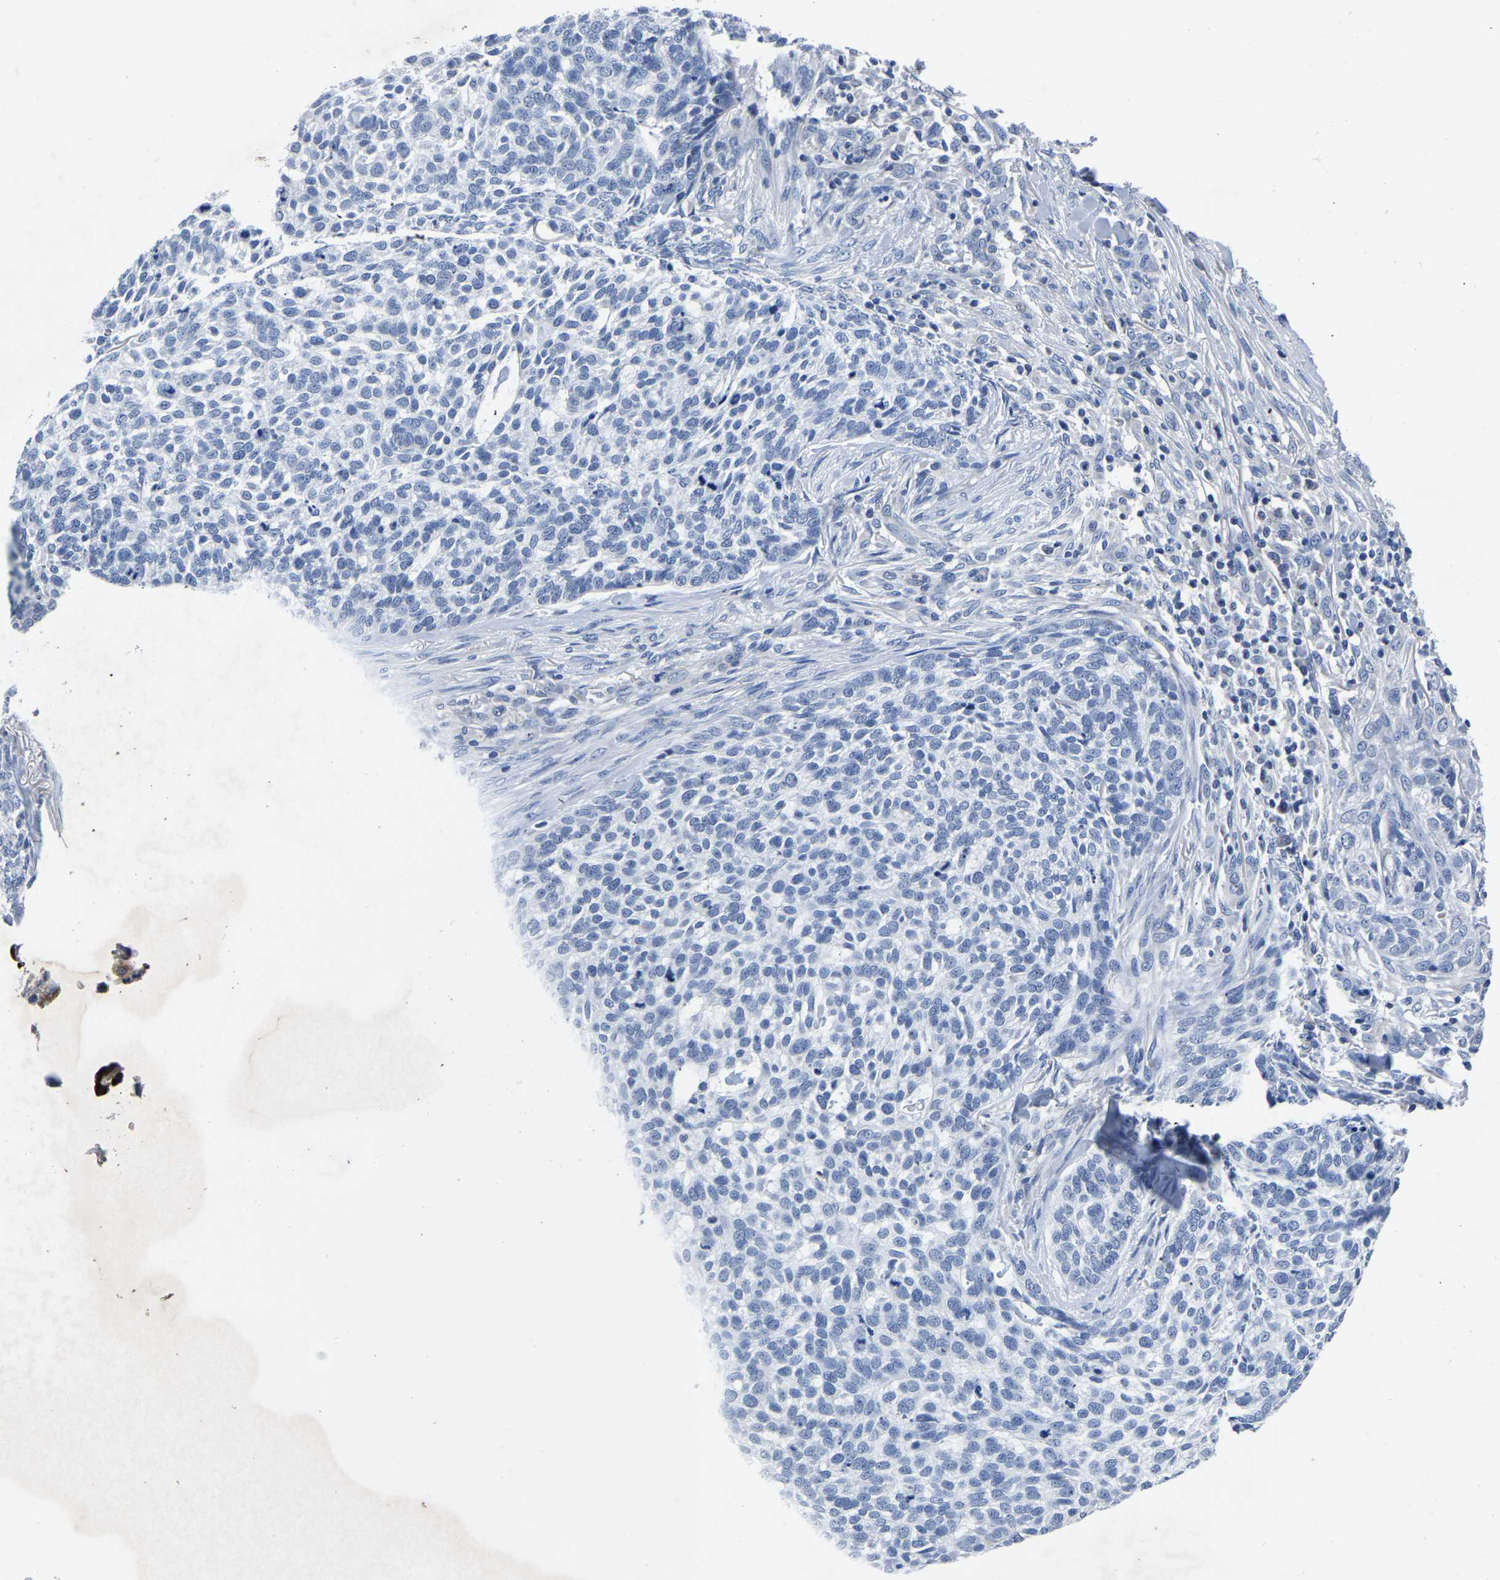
{"staining": {"intensity": "negative", "quantity": "none", "location": "none"}, "tissue": "skin cancer", "cell_type": "Tumor cells", "image_type": "cancer", "snomed": [{"axis": "morphology", "description": "Basal cell carcinoma"}, {"axis": "topography", "description": "Skin"}], "caption": "DAB (3,3'-diaminobenzidine) immunohistochemical staining of basal cell carcinoma (skin) reveals no significant staining in tumor cells.", "gene": "FGD5", "patient": {"sex": "female", "age": 64}}